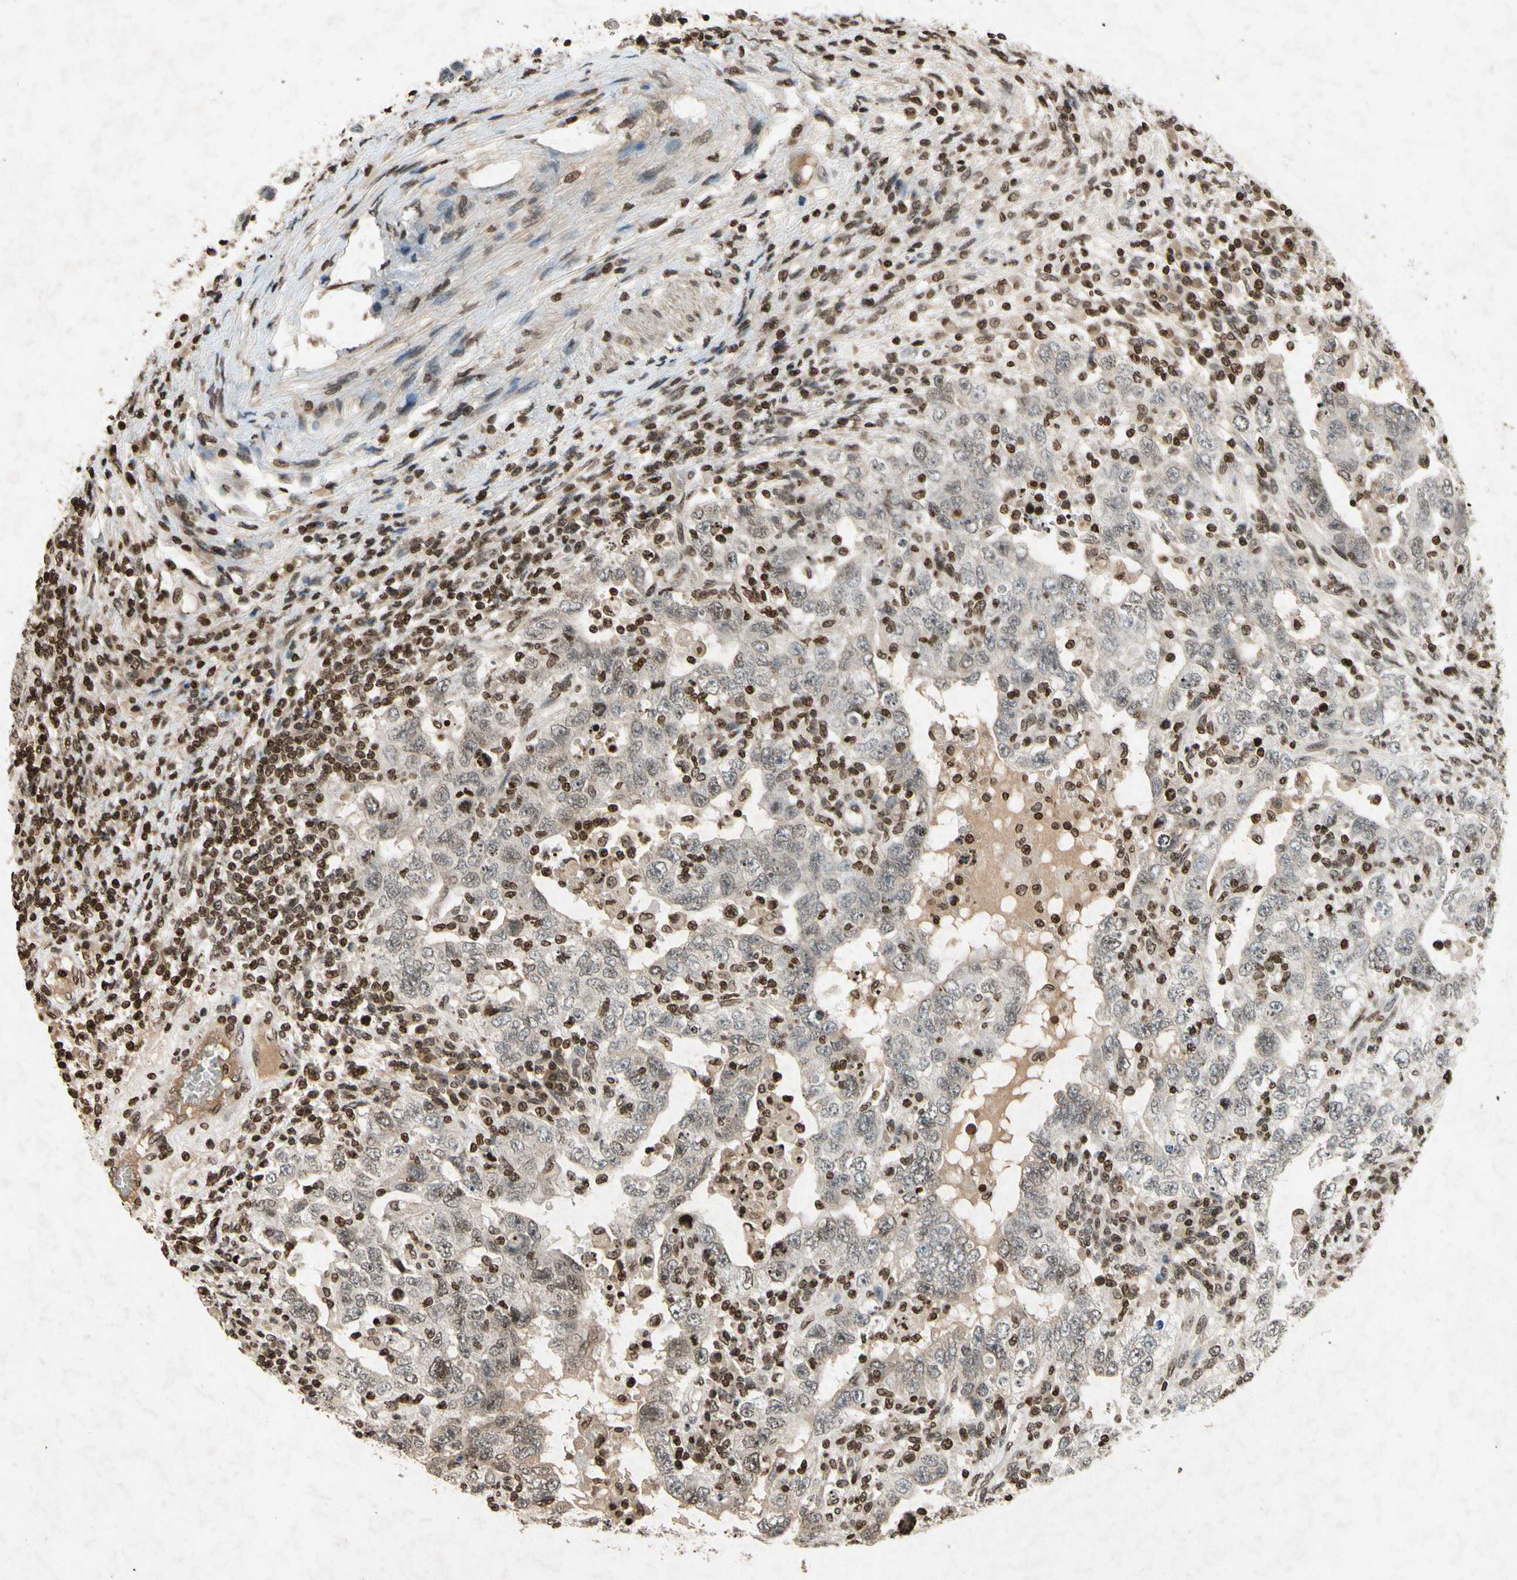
{"staining": {"intensity": "weak", "quantity": "<25%", "location": "nuclear"}, "tissue": "testis cancer", "cell_type": "Tumor cells", "image_type": "cancer", "snomed": [{"axis": "morphology", "description": "Carcinoma, Embryonal, NOS"}, {"axis": "topography", "description": "Testis"}], "caption": "High magnification brightfield microscopy of testis cancer (embryonal carcinoma) stained with DAB (brown) and counterstained with hematoxylin (blue): tumor cells show no significant positivity.", "gene": "HOXB3", "patient": {"sex": "male", "age": 26}}